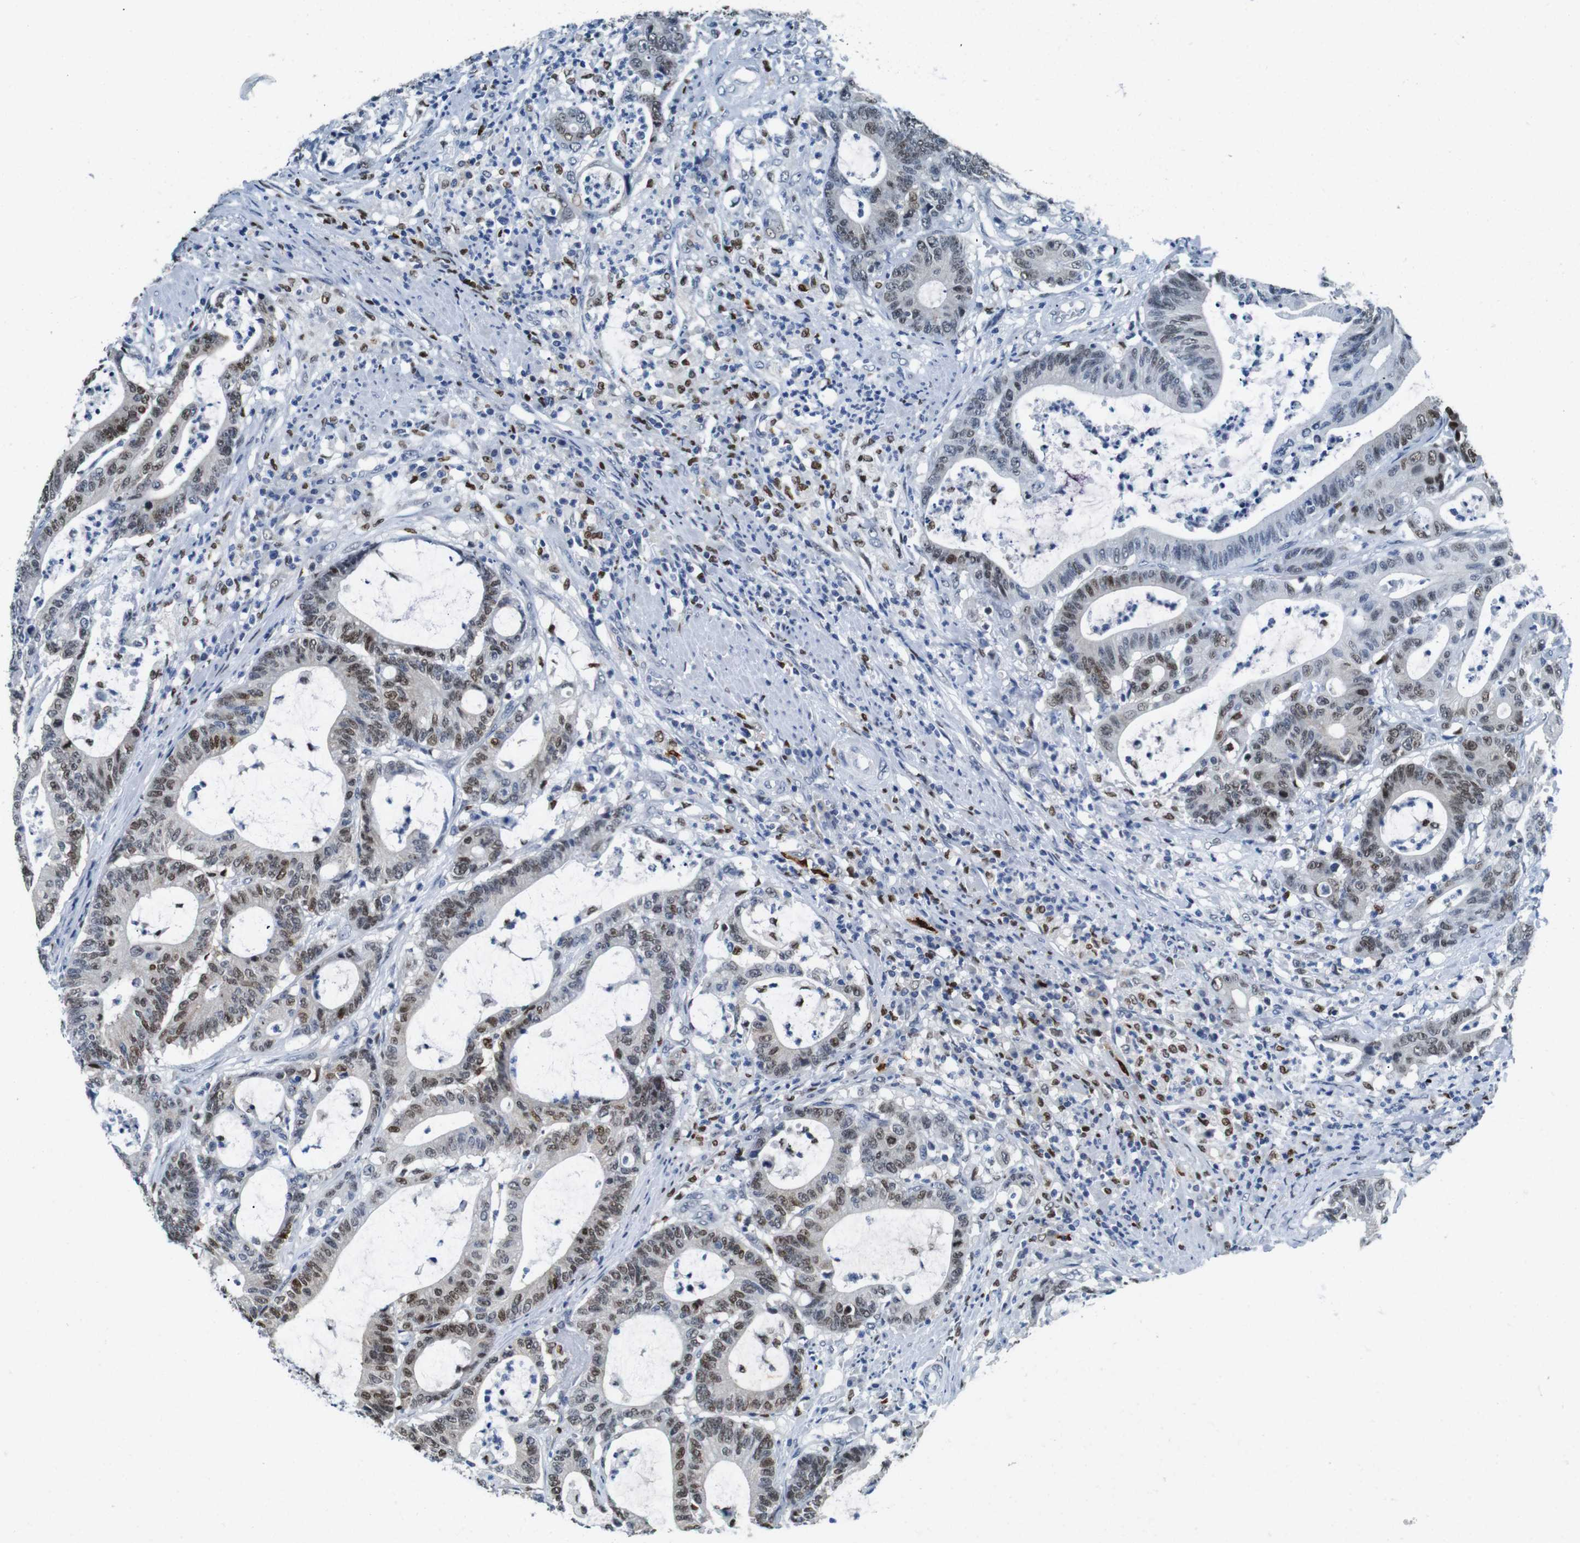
{"staining": {"intensity": "moderate", "quantity": "25%-75%", "location": "nuclear"}, "tissue": "colorectal cancer", "cell_type": "Tumor cells", "image_type": "cancer", "snomed": [{"axis": "morphology", "description": "Adenocarcinoma, NOS"}, {"axis": "topography", "description": "Colon"}], "caption": "Immunohistochemistry micrograph of human colorectal cancer (adenocarcinoma) stained for a protein (brown), which reveals medium levels of moderate nuclear staining in about 25%-75% of tumor cells.", "gene": "IRF8", "patient": {"sex": "female", "age": 84}}